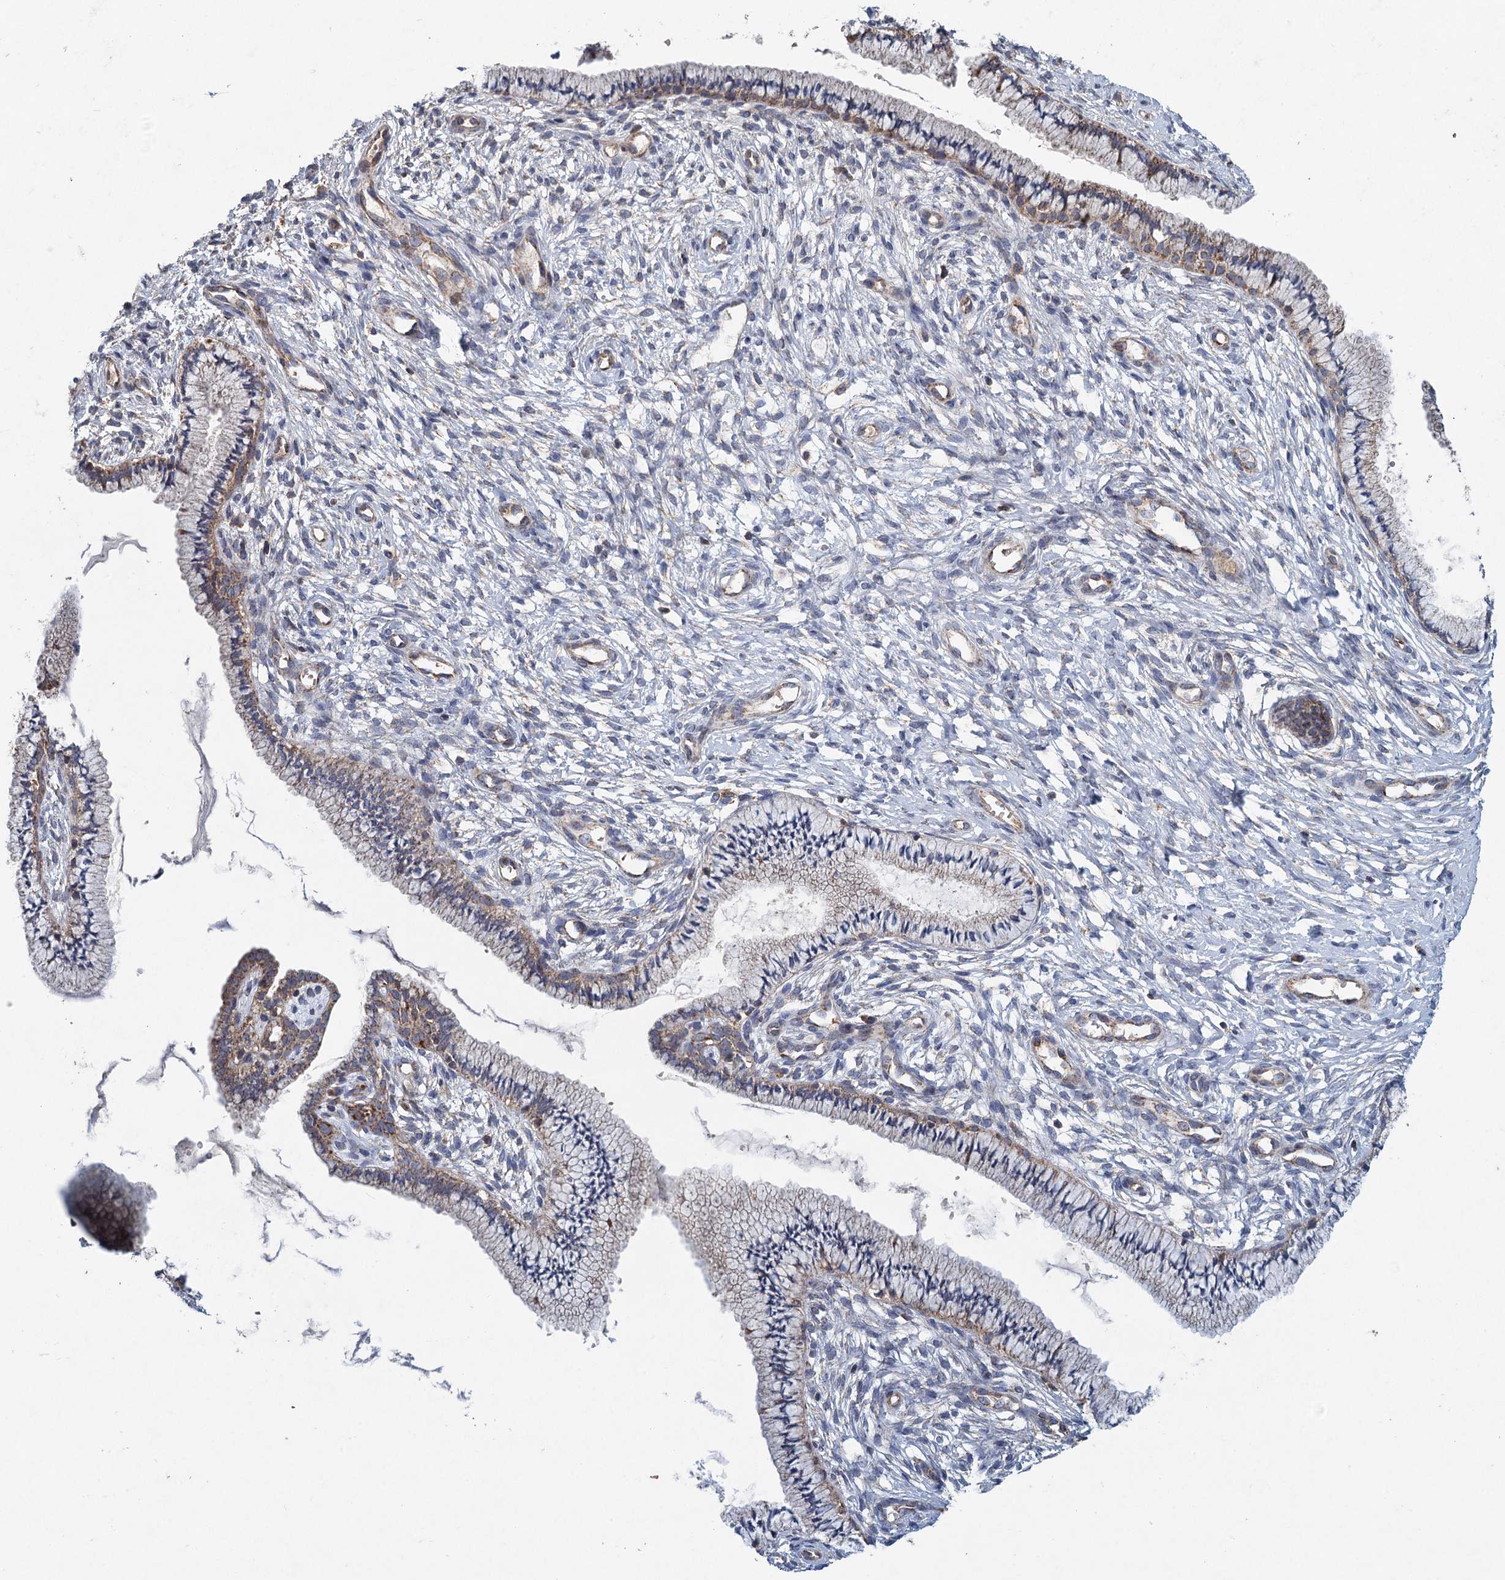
{"staining": {"intensity": "moderate", "quantity": "25%-75%", "location": "cytoplasmic/membranous"}, "tissue": "cervix", "cell_type": "Glandular cells", "image_type": "normal", "snomed": [{"axis": "morphology", "description": "Normal tissue, NOS"}, {"axis": "topography", "description": "Cervix"}], "caption": "Protein staining displays moderate cytoplasmic/membranous expression in approximately 25%-75% of glandular cells in benign cervix.", "gene": "BCS1L", "patient": {"sex": "female", "age": 36}}